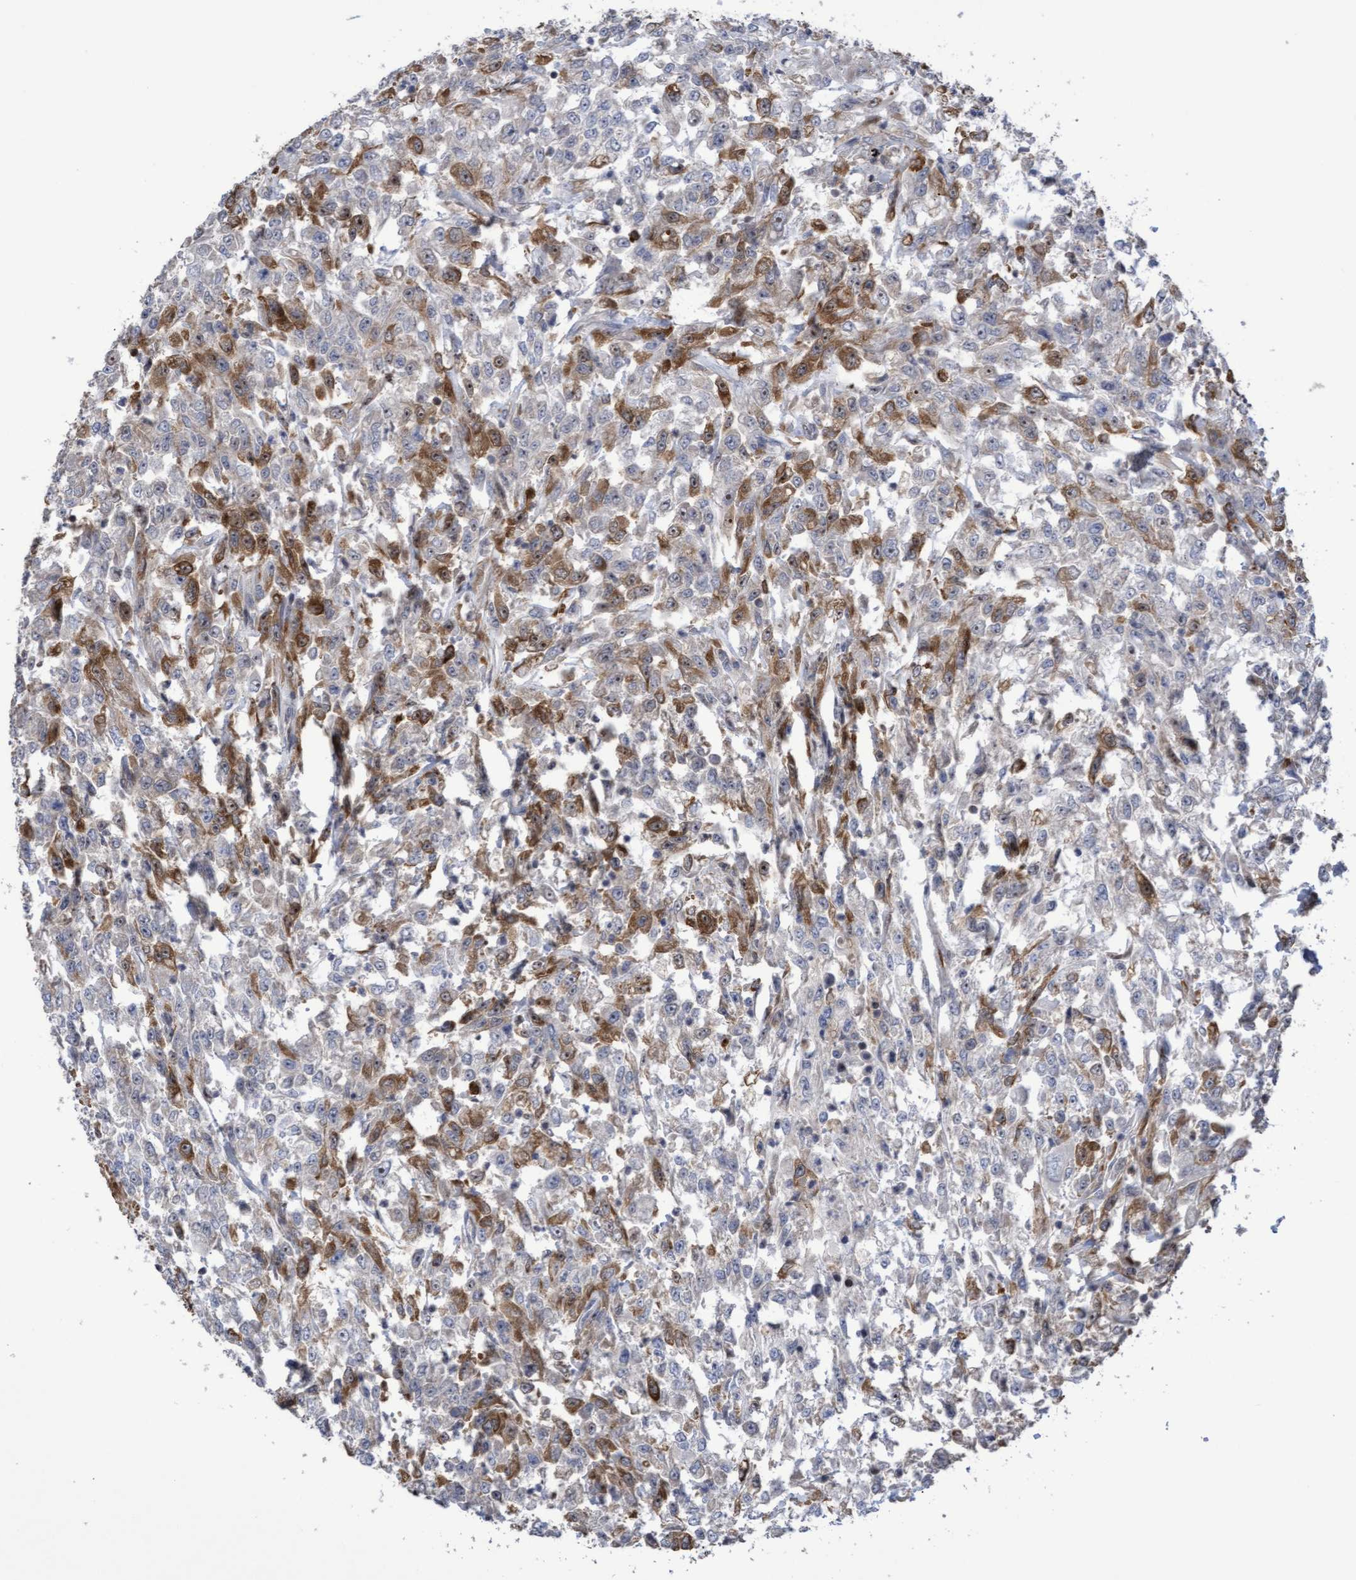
{"staining": {"intensity": "moderate", "quantity": "25%-75%", "location": "cytoplasmic/membranous,nuclear"}, "tissue": "urothelial cancer", "cell_type": "Tumor cells", "image_type": "cancer", "snomed": [{"axis": "morphology", "description": "Urothelial carcinoma, High grade"}, {"axis": "topography", "description": "Urinary bladder"}], "caption": "A photomicrograph showing moderate cytoplasmic/membranous and nuclear positivity in about 25%-75% of tumor cells in high-grade urothelial carcinoma, as visualized by brown immunohistochemical staining.", "gene": "SLBP", "patient": {"sex": "male", "age": 46}}